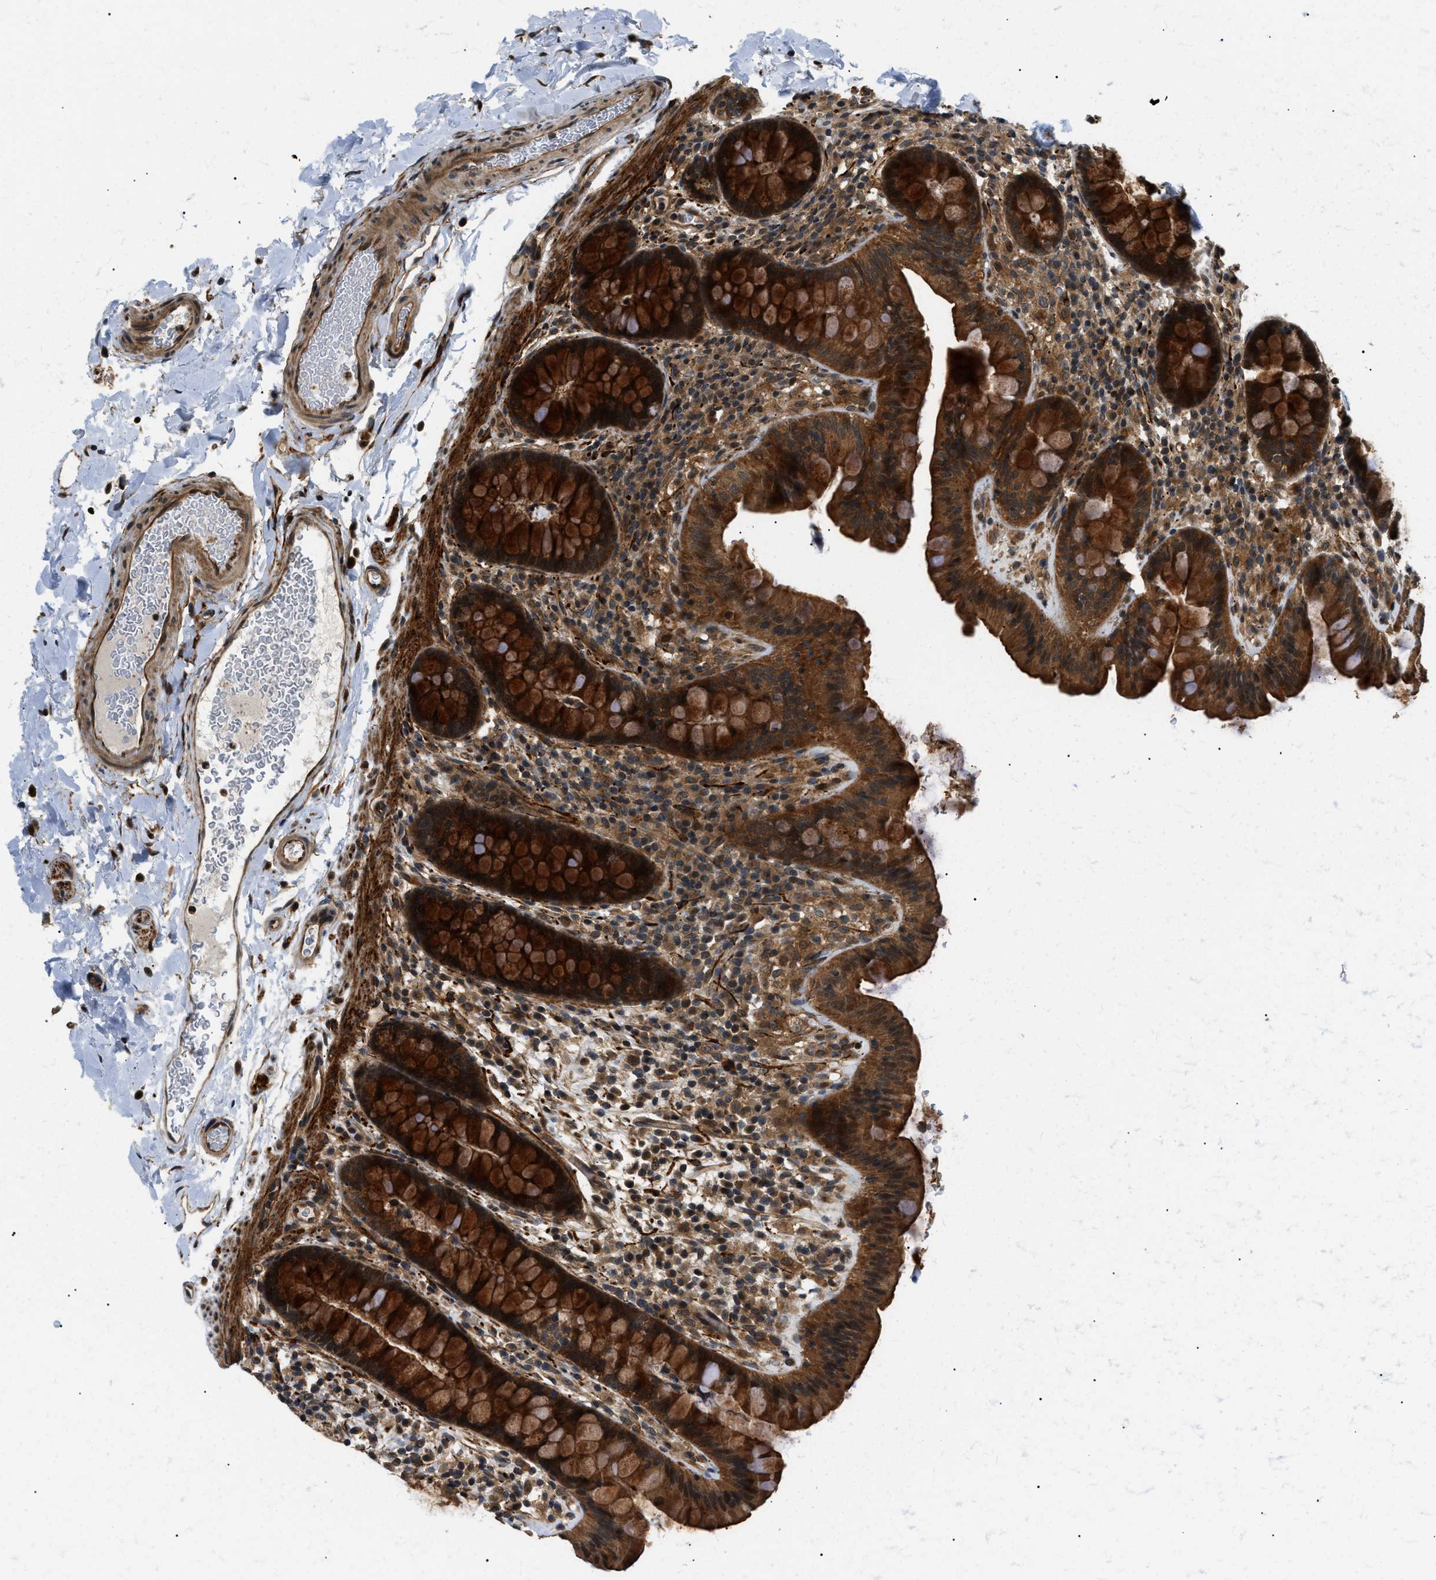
{"staining": {"intensity": "strong", "quantity": ">75%", "location": "cytoplasmic/membranous"}, "tissue": "colon", "cell_type": "Endothelial cells", "image_type": "normal", "snomed": [{"axis": "morphology", "description": "Normal tissue, NOS"}, {"axis": "topography", "description": "Colon"}], "caption": "This image displays immunohistochemistry staining of unremarkable colon, with high strong cytoplasmic/membranous positivity in about >75% of endothelial cells.", "gene": "ATP6AP1", "patient": {"sex": "female", "age": 80}}